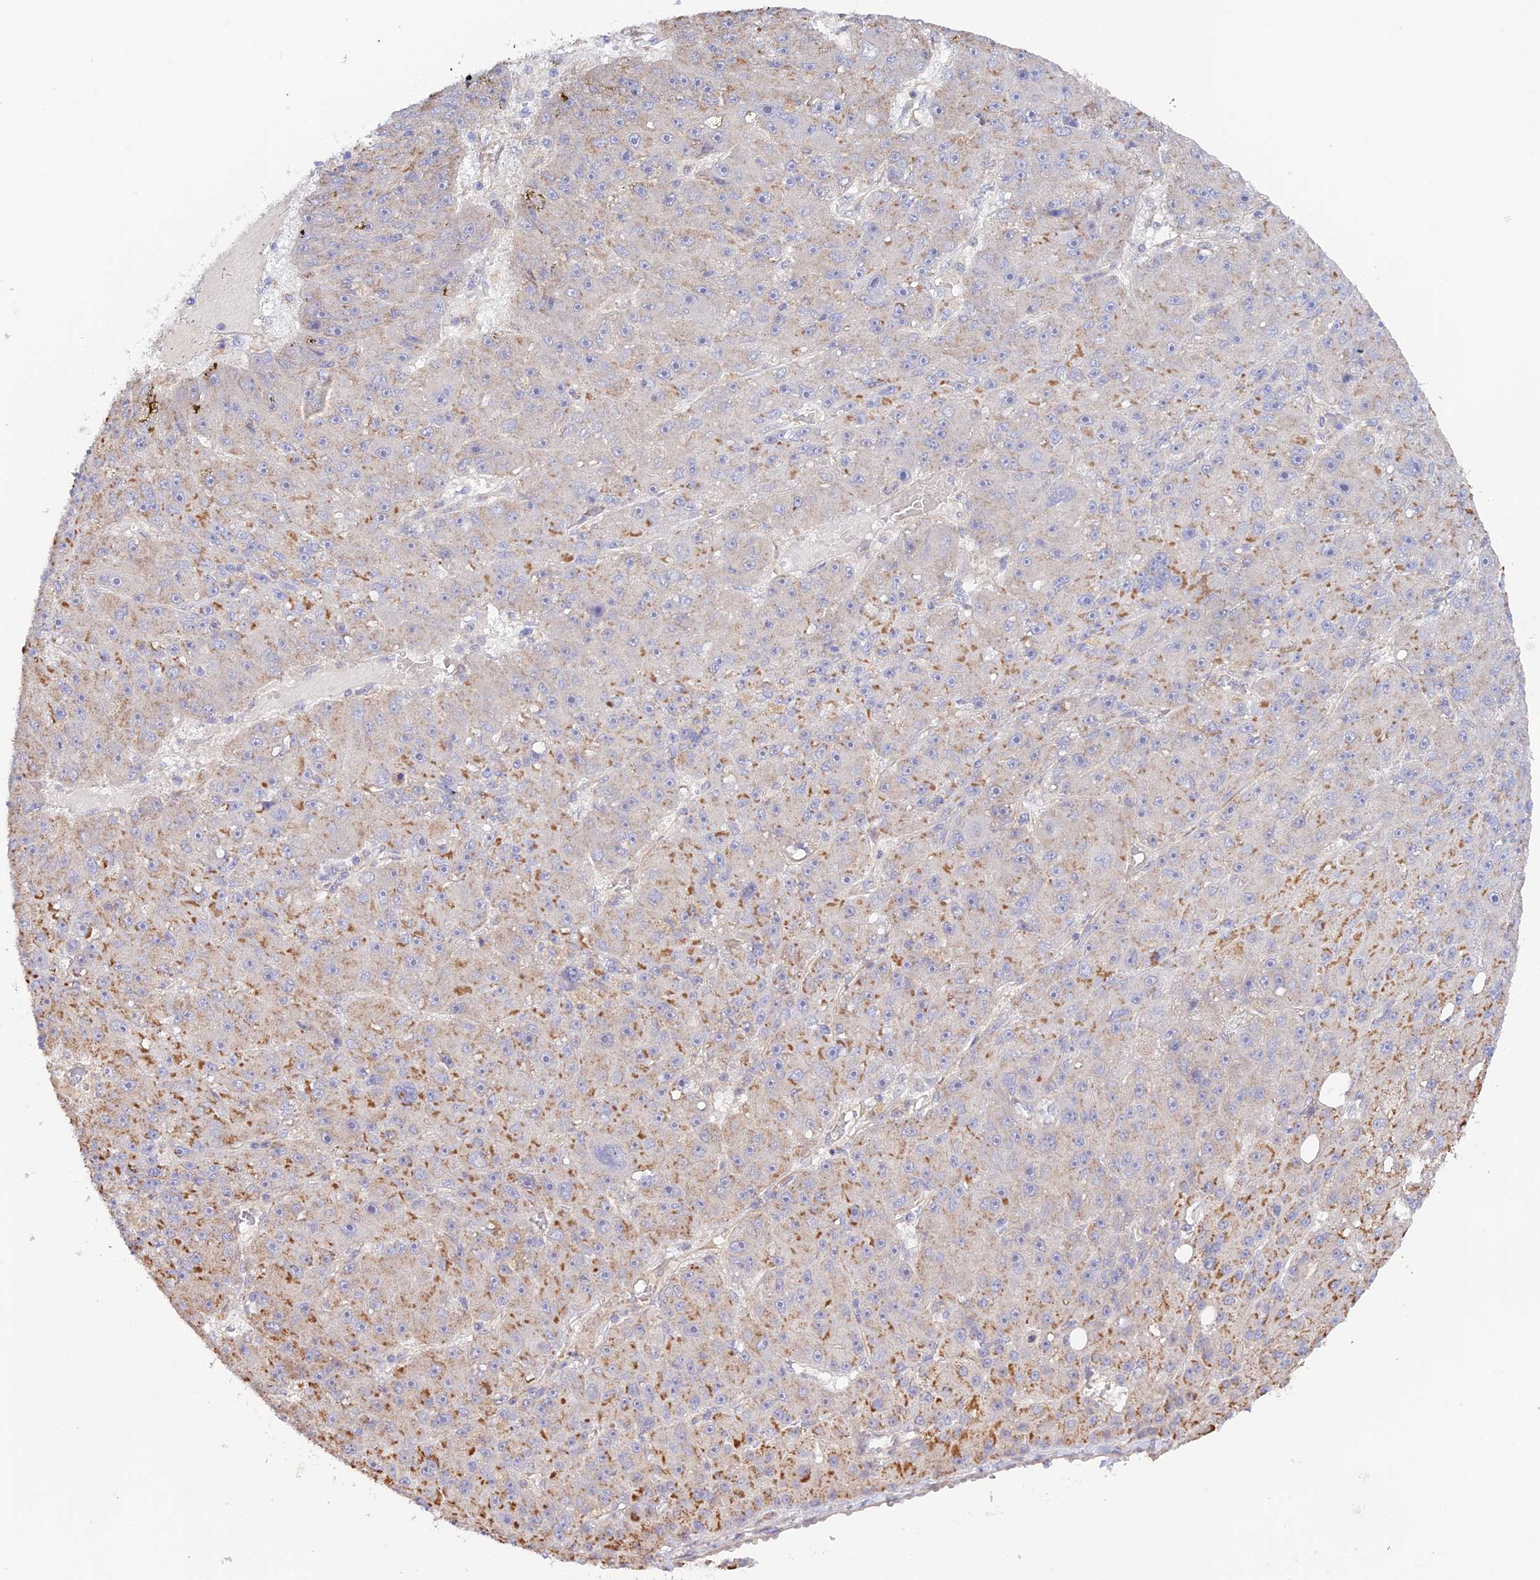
{"staining": {"intensity": "moderate", "quantity": "<25%", "location": "cytoplasmic/membranous"}, "tissue": "liver cancer", "cell_type": "Tumor cells", "image_type": "cancer", "snomed": [{"axis": "morphology", "description": "Carcinoma, Hepatocellular, NOS"}, {"axis": "topography", "description": "Liver"}], "caption": "Tumor cells show low levels of moderate cytoplasmic/membranous staining in about <25% of cells in liver cancer (hepatocellular carcinoma).", "gene": "CAMSAP3", "patient": {"sex": "male", "age": 67}}